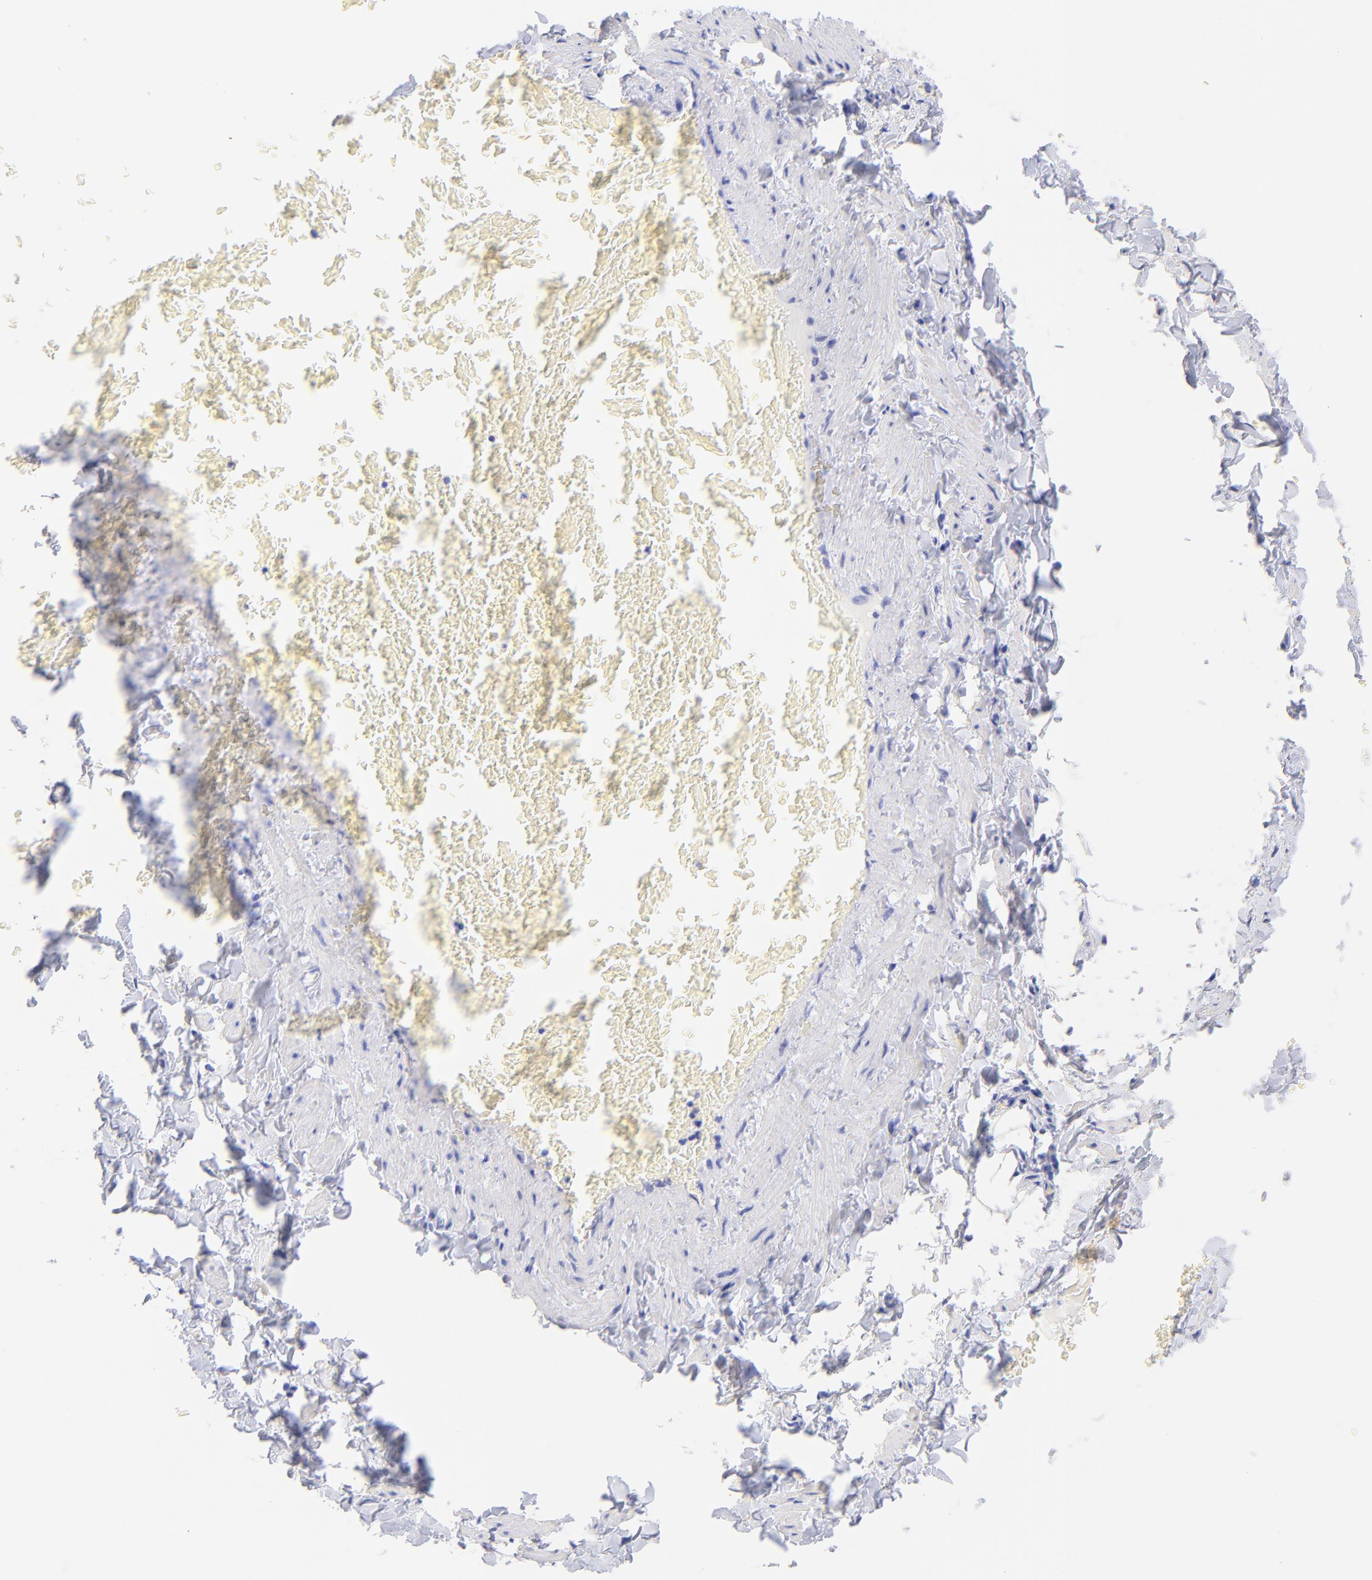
{"staining": {"intensity": "negative", "quantity": "none", "location": "none"}, "tissue": "adipose tissue", "cell_type": "Adipocytes", "image_type": "normal", "snomed": [{"axis": "morphology", "description": "Normal tissue, NOS"}, {"axis": "topography", "description": "Vascular tissue"}], "caption": "The histopathology image demonstrates no significant staining in adipocytes of adipose tissue. The staining was performed using DAB (3,3'-diaminobenzidine) to visualize the protein expression in brown, while the nuclei were stained in blue with hematoxylin (Magnification: 20x).", "gene": "KRT19", "patient": {"sex": "male", "age": 41}}